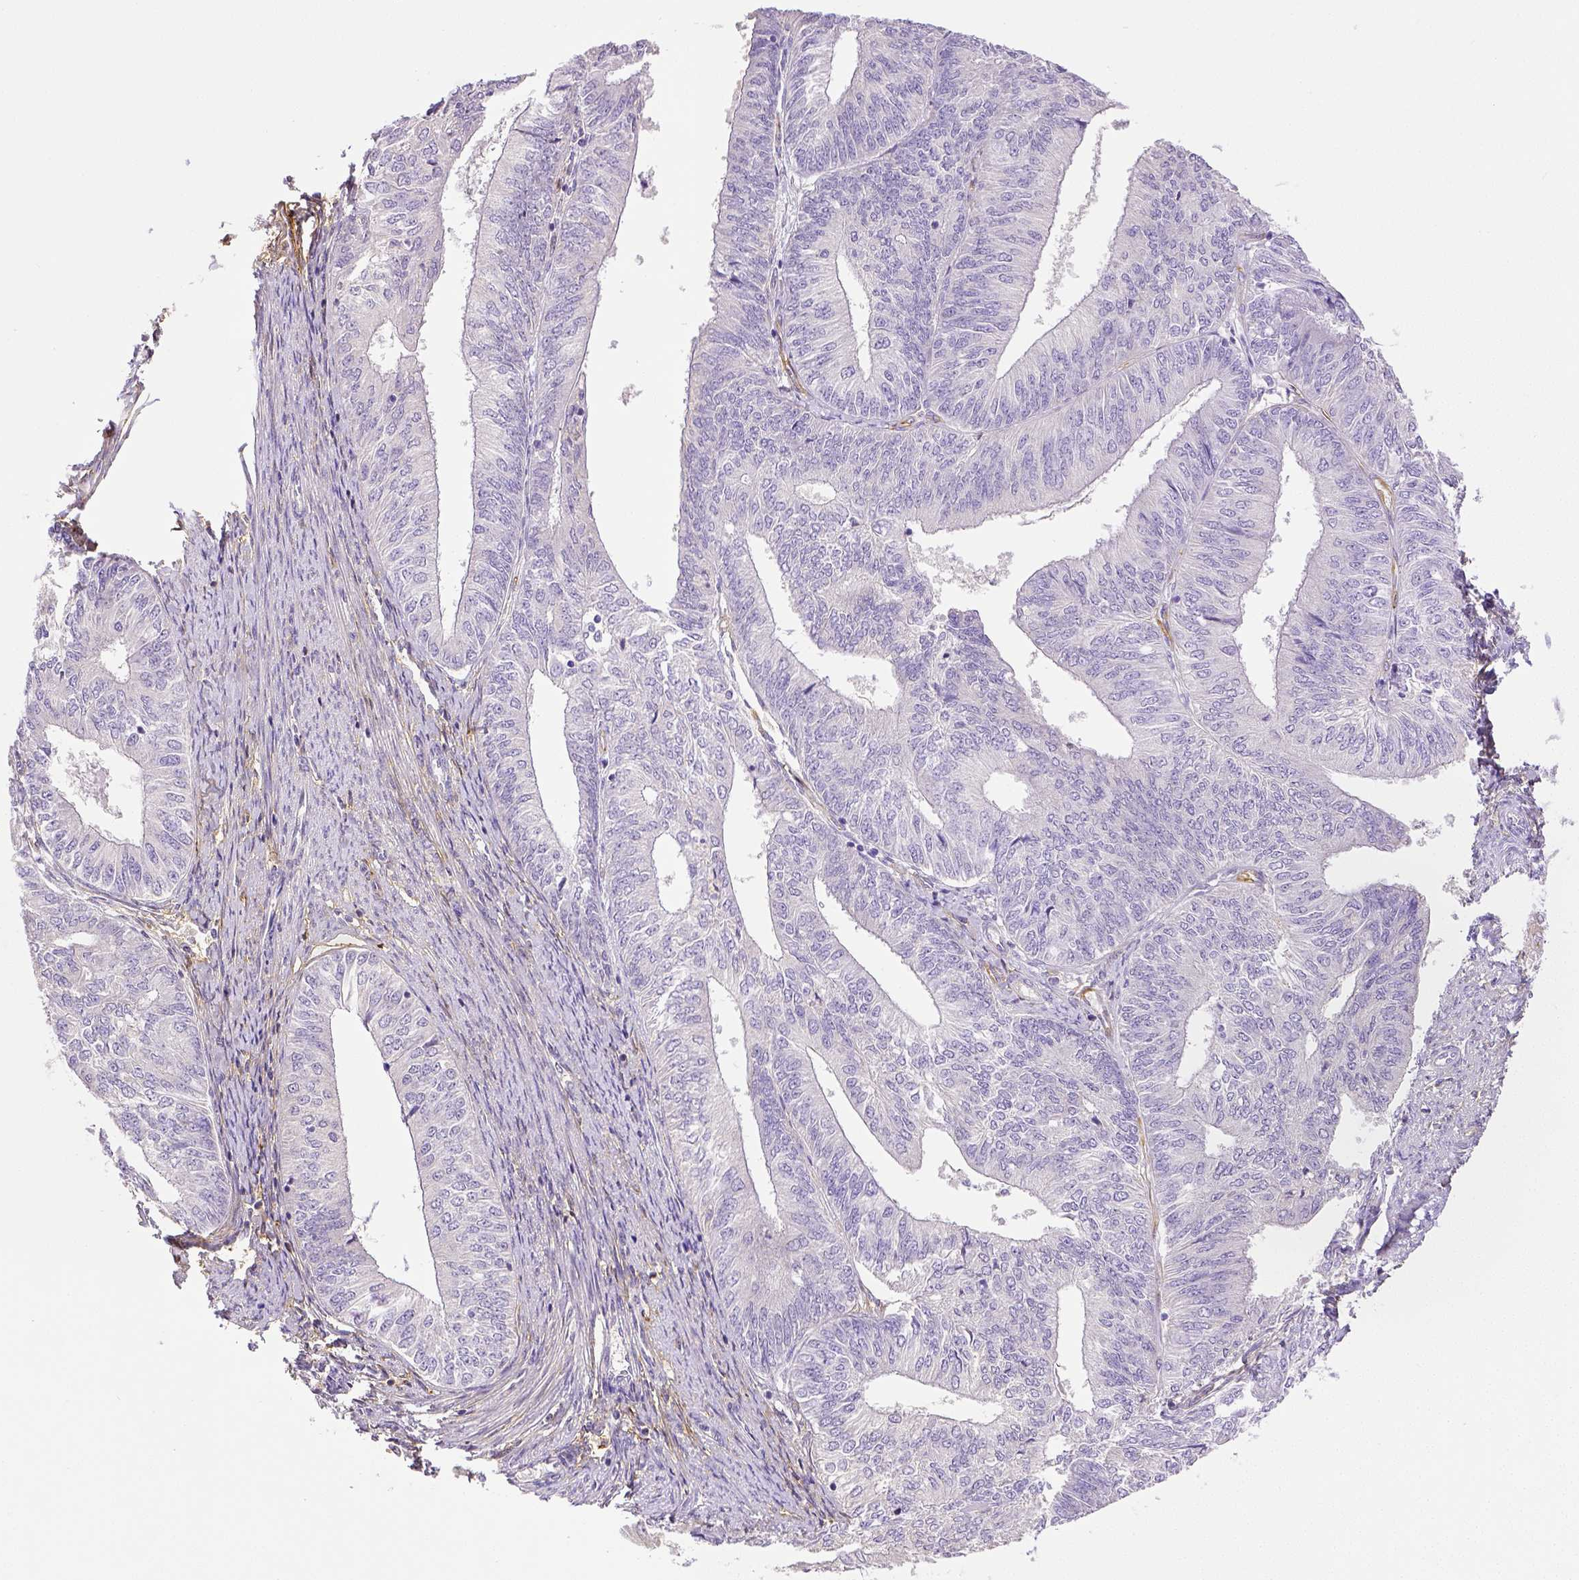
{"staining": {"intensity": "negative", "quantity": "none", "location": "none"}, "tissue": "endometrial cancer", "cell_type": "Tumor cells", "image_type": "cancer", "snomed": [{"axis": "morphology", "description": "Adenocarcinoma, NOS"}, {"axis": "topography", "description": "Endometrium"}], "caption": "Tumor cells show no significant staining in endometrial cancer (adenocarcinoma). (Stains: DAB IHC with hematoxylin counter stain, Microscopy: brightfield microscopy at high magnification).", "gene": "THY1", "patient": {"sex": "female", "age": 58}}